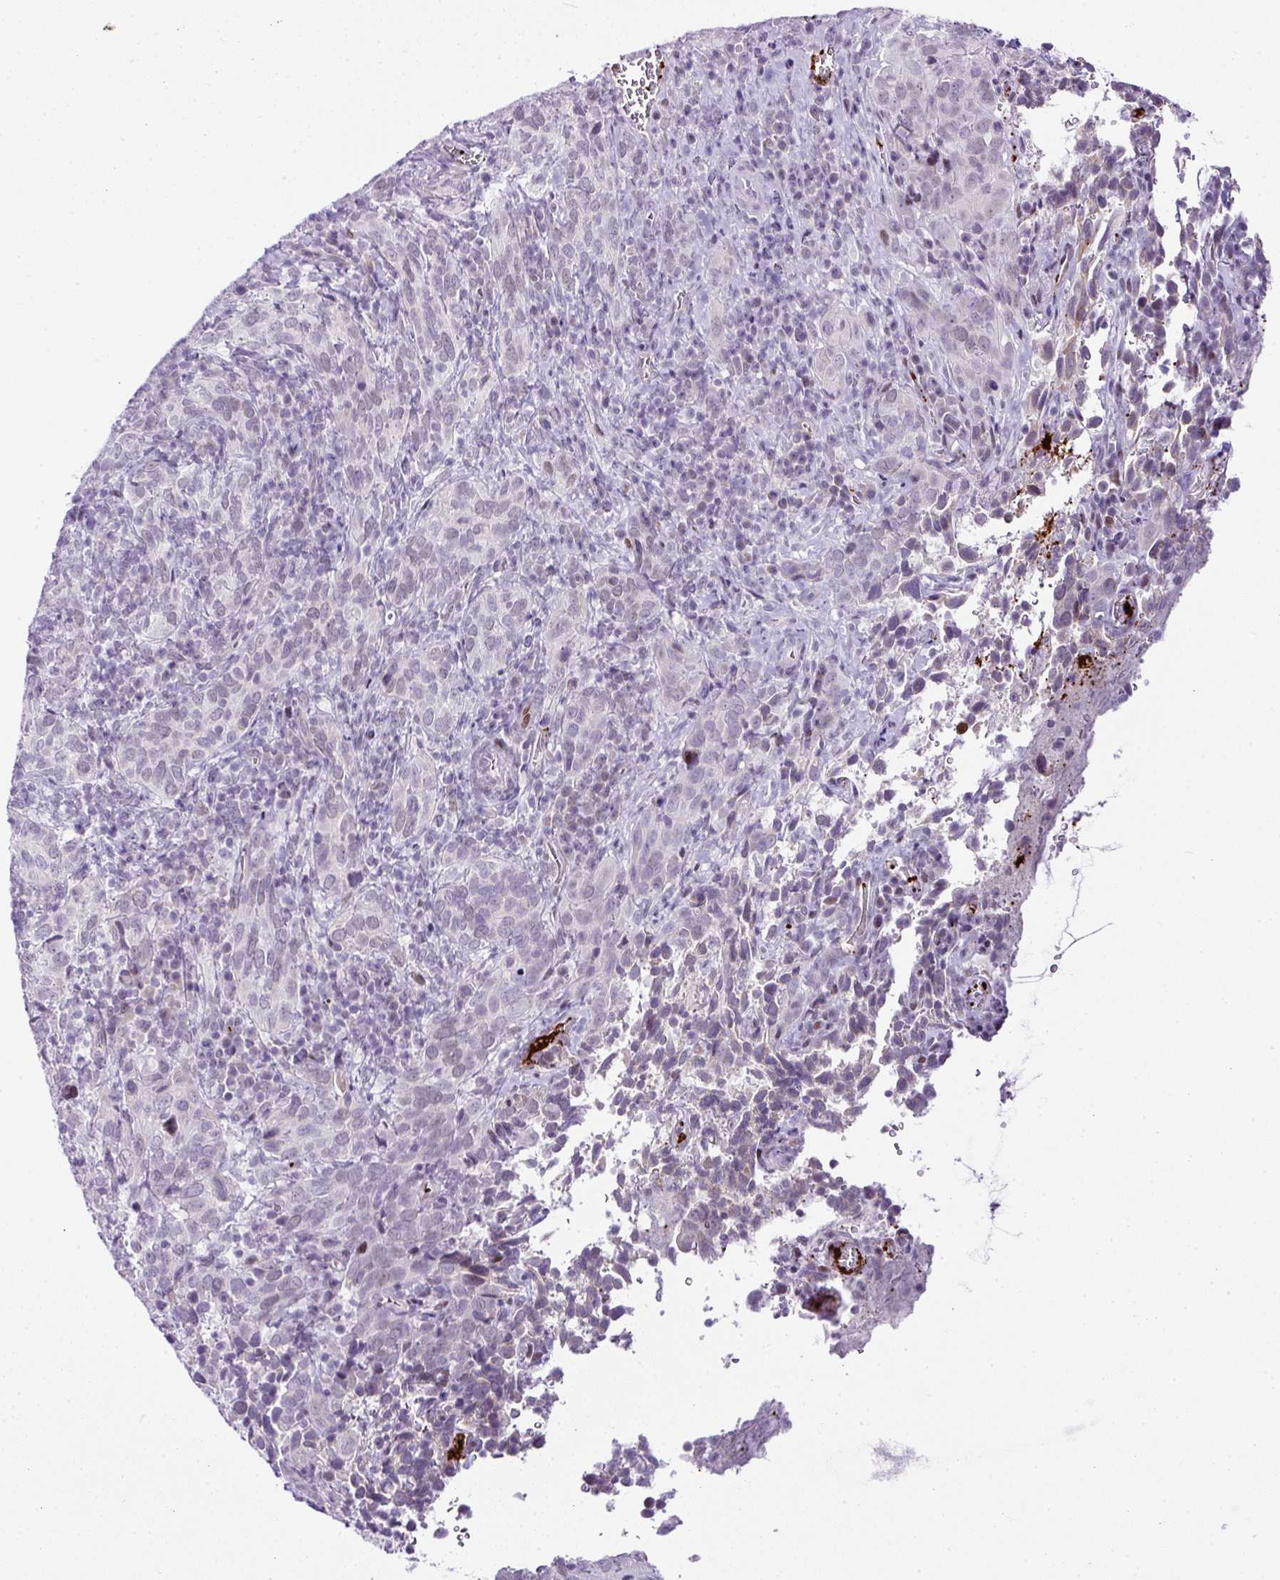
{"staining": {"intensity": "negative", "quantity": "none", "location": "none"}, "tissue": "cervical cancer", "cell_type": "Tumor cells", "image_type": "cancer", "snomed": [{"axis": "morphology", "description": "Squamous cell carcinoma, NOS"}, {"axis": "topography", "description": "Cervix"}], "caption": "Cervical cancer (squamous cell carcinoma) was stained to show a protein in brown. There is no significant expression in tumor cells.", "gene": "CMTM5", "patient": {"sex": "female", "age": 51}}